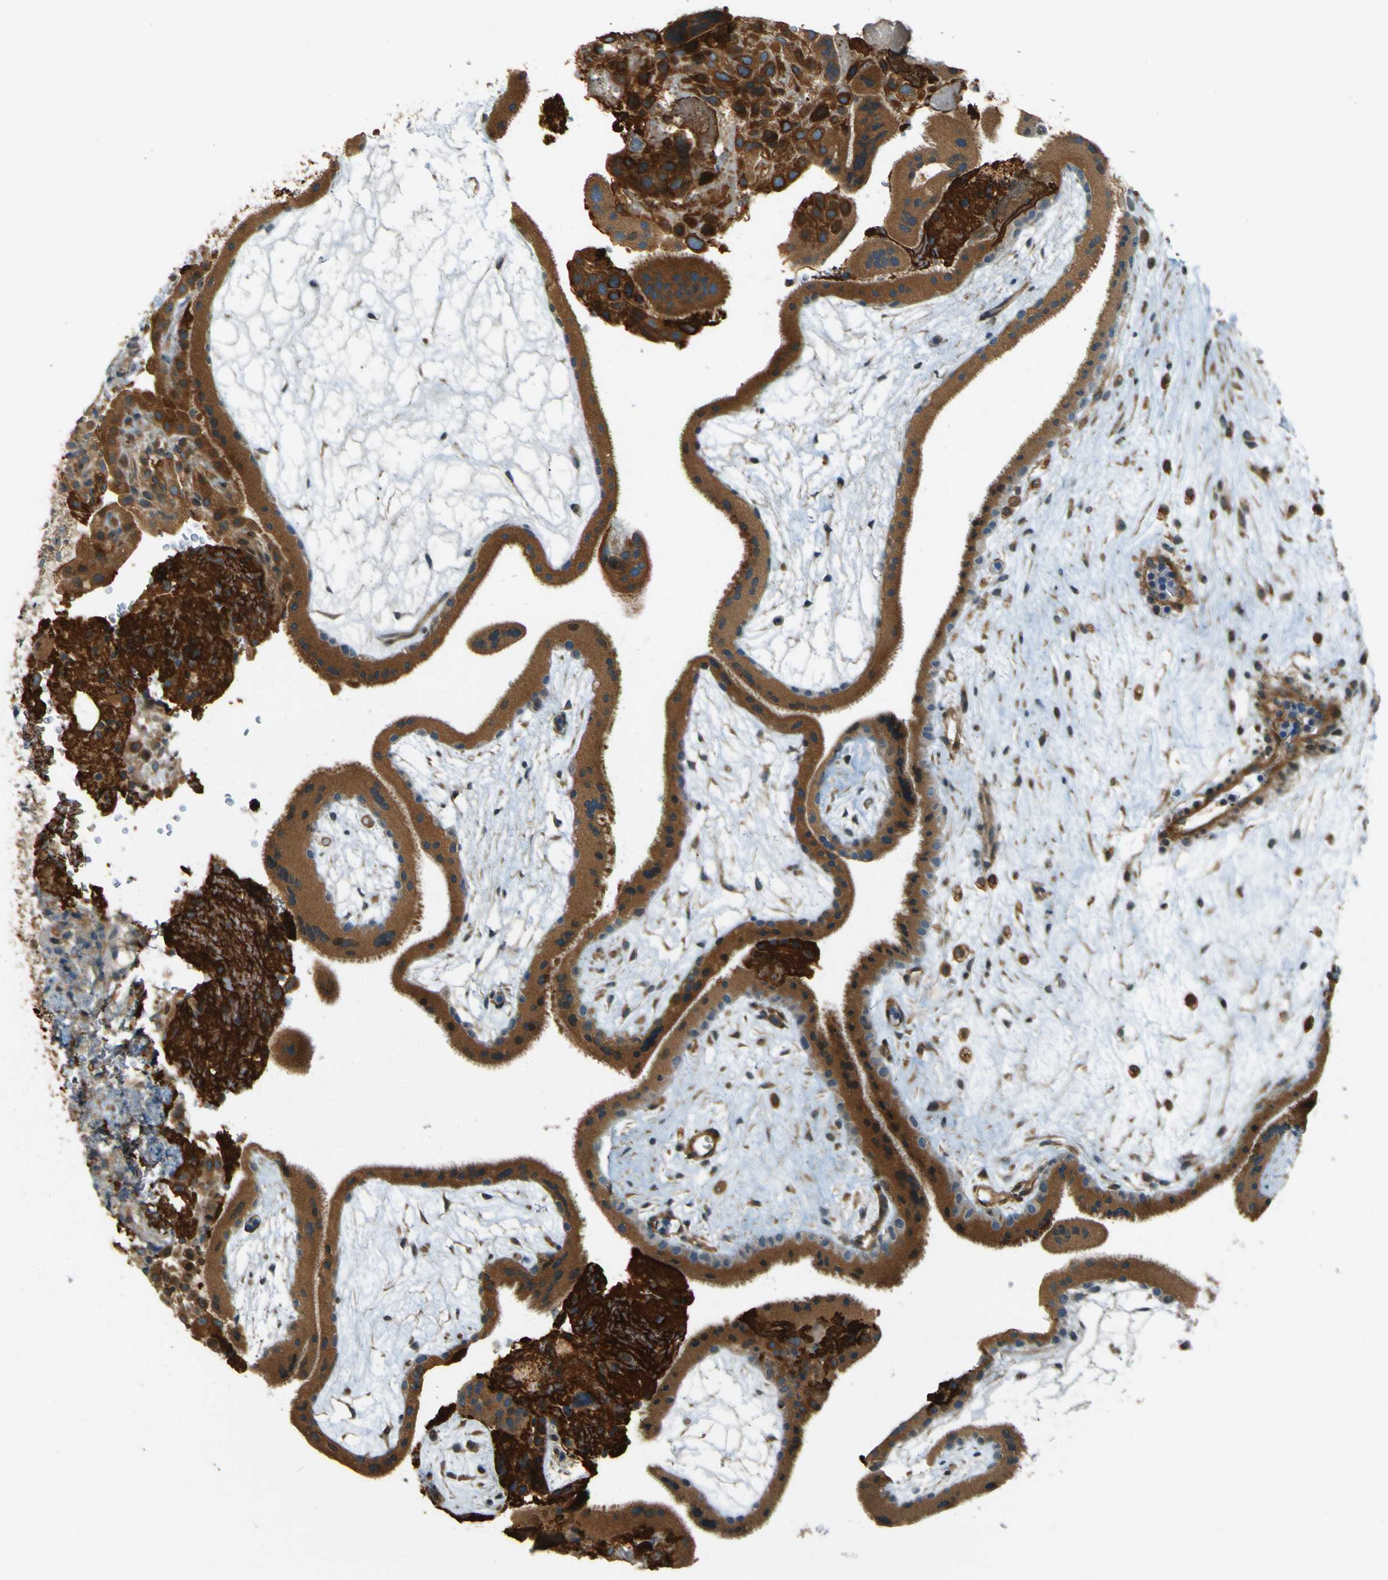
{"staining": {"intensity": "moderate", "quantity": ">75%", "location": "cytoplasmic/membranous"}, "tissue": "placenta", "cell_type": "Decidual cells", "image_type": "normal", "snomed": [{"axis": "morphology", "description": "Normal tissue, NOS"}, {"axis": "topography", "description": "Placenta"}], "caption": "Human placenta stained with a brown dye displays moderate cytoplasmic/membranous positive staining in about >75% of decidual cells.", "gene": "LPCAT1", "patient": {"sex": "female", "age": 19}}